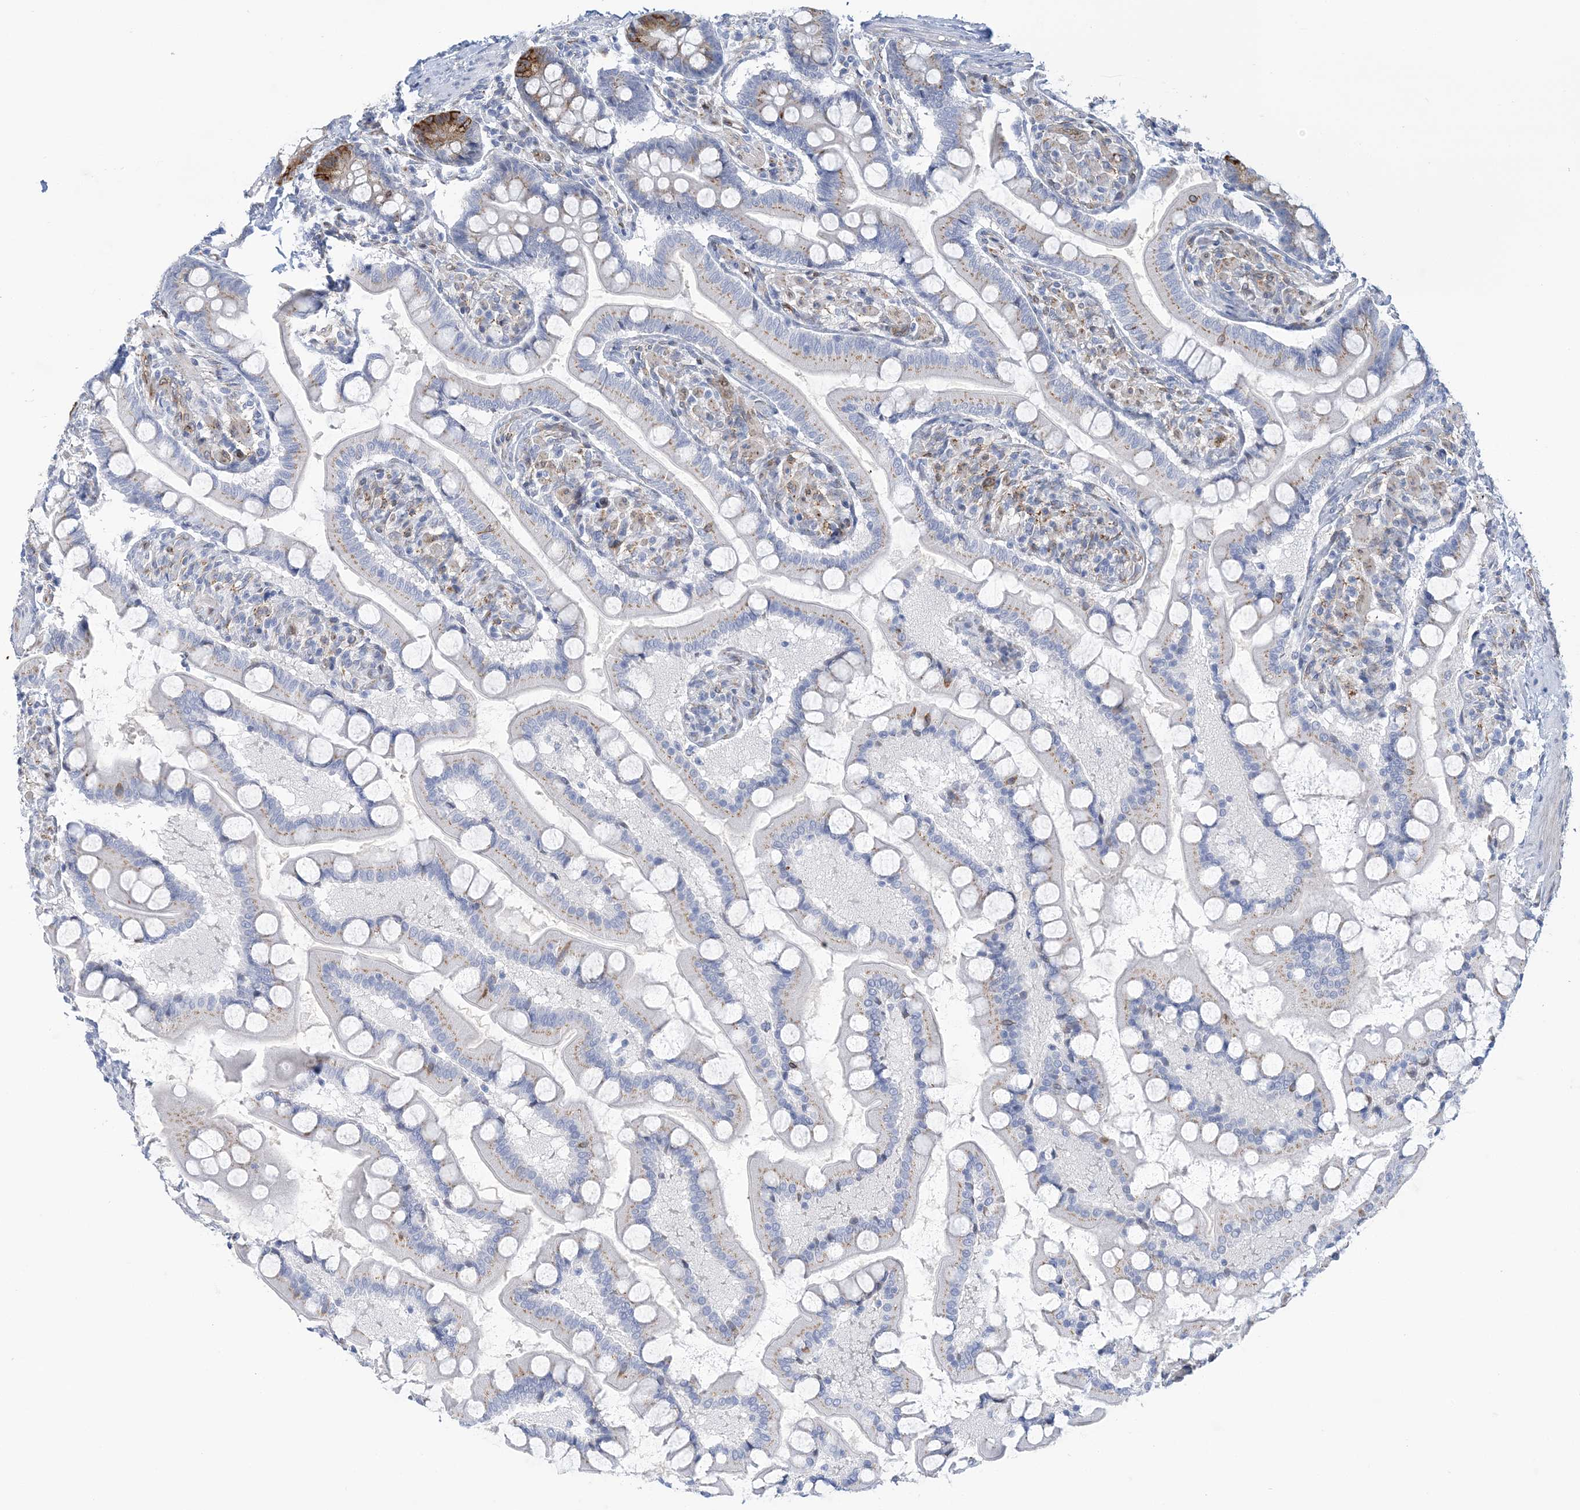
{"staining": {"intensity": "strong", "quantity": "<25%", "location": "cytoplasmic/membranous"}, "tissue": "small intestine", "cell_type": "Glandular cells", "image_type": "normal", "snomed": [{"axis": "morphology", "description": "Normal tissue, NOS"}, {"axis": "topography", "description": "Small intestine"}], "caption": "The photomicrograph exhibits a brown stain indicating the presence of a protein in the cytoplasmic/membranous of glandular cells in small intestine.", "gene": "PLEKHG4B", "patient": {"sex": "male", "age": 41}}